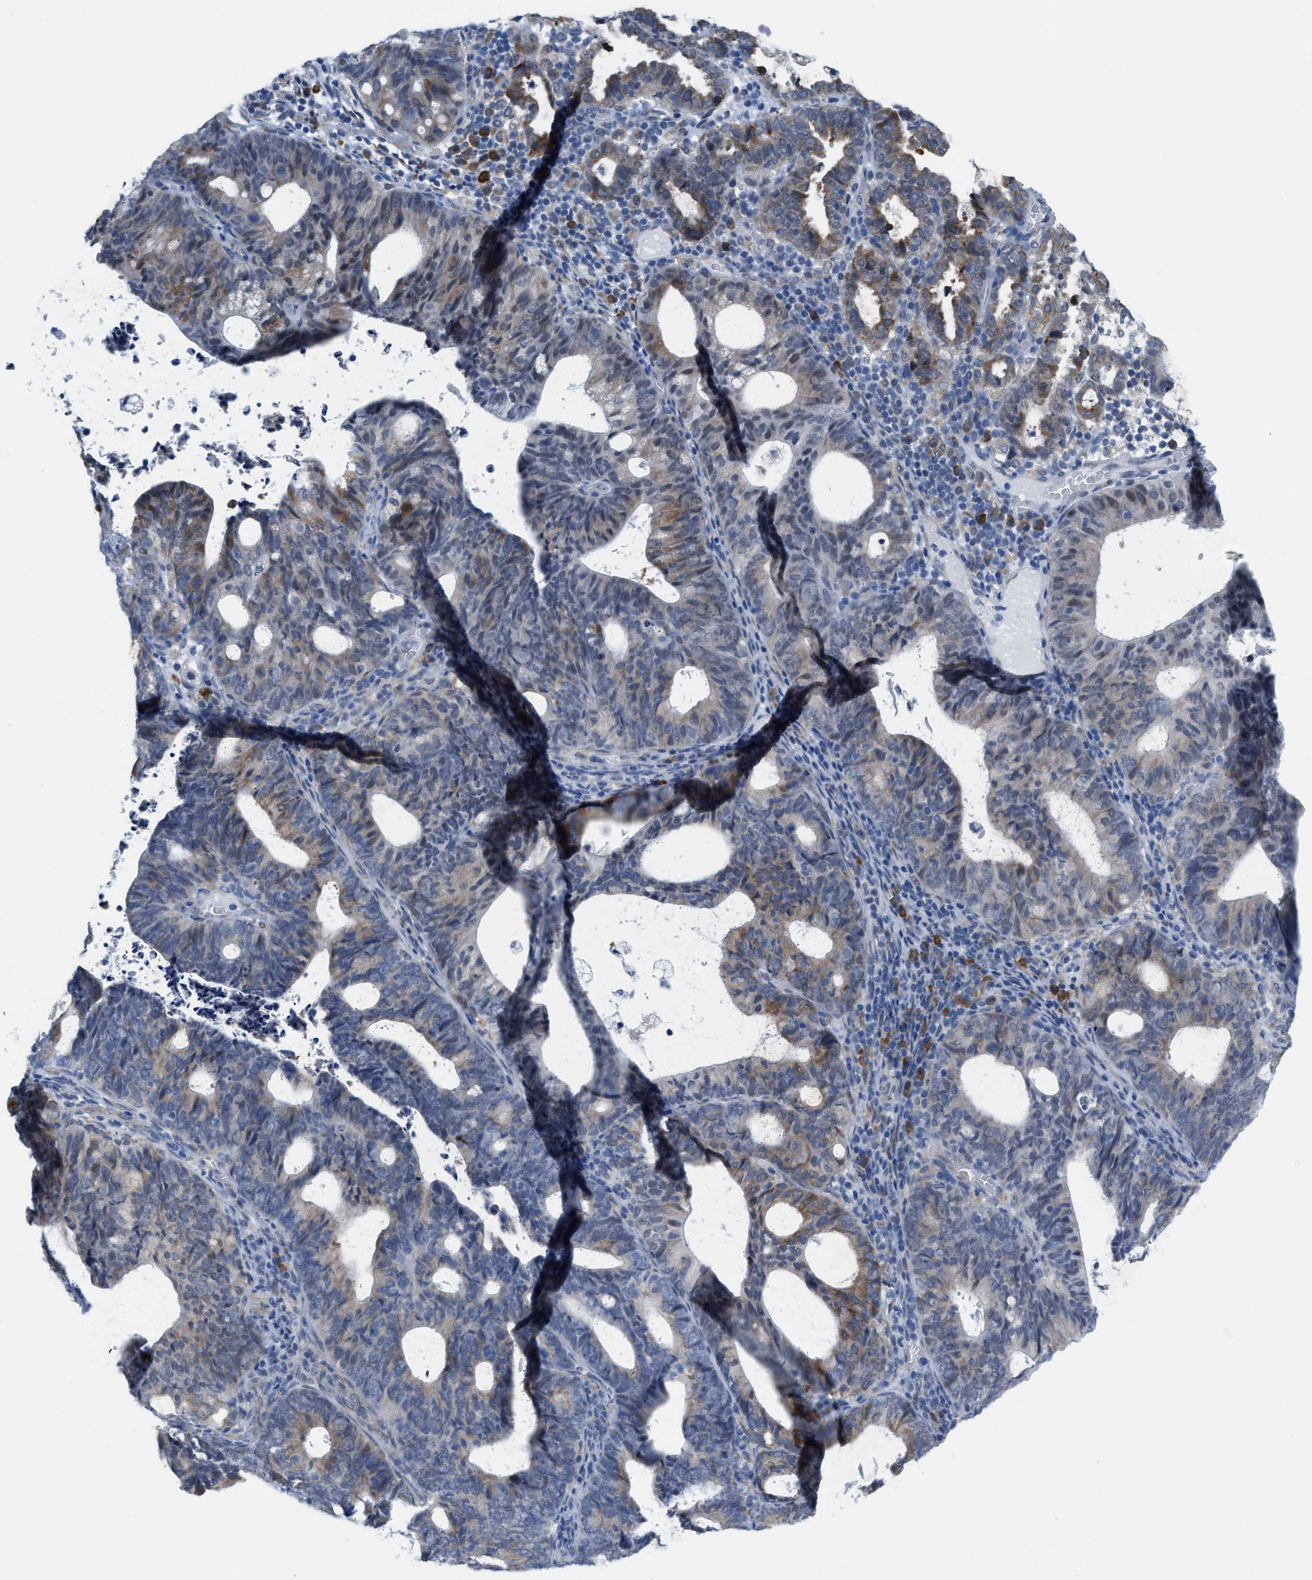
{"staining": {"intensity": "moderate", "quantity": "25%-75%", "location": "cytoplasmic/membranous"}, "tissue": "endometrial cancer", "cell_type": "Tumor cells", "image_type": "cancer", "snomed": [{"axis": "morphology", "description": "Adenocarcinoma, NOS"}, {"axis": "topography", "description": "Uterus"}], "caption": "High-power microscopy captured an immunohistochemistry micrograph of adenocarcinoma (endometrial), revealing moderate cytoplasmic/membranous expression in about 25%-75% of tumor cells.", "gene": "KIFC3", "patient": {"sex": "female", "age": 83}}